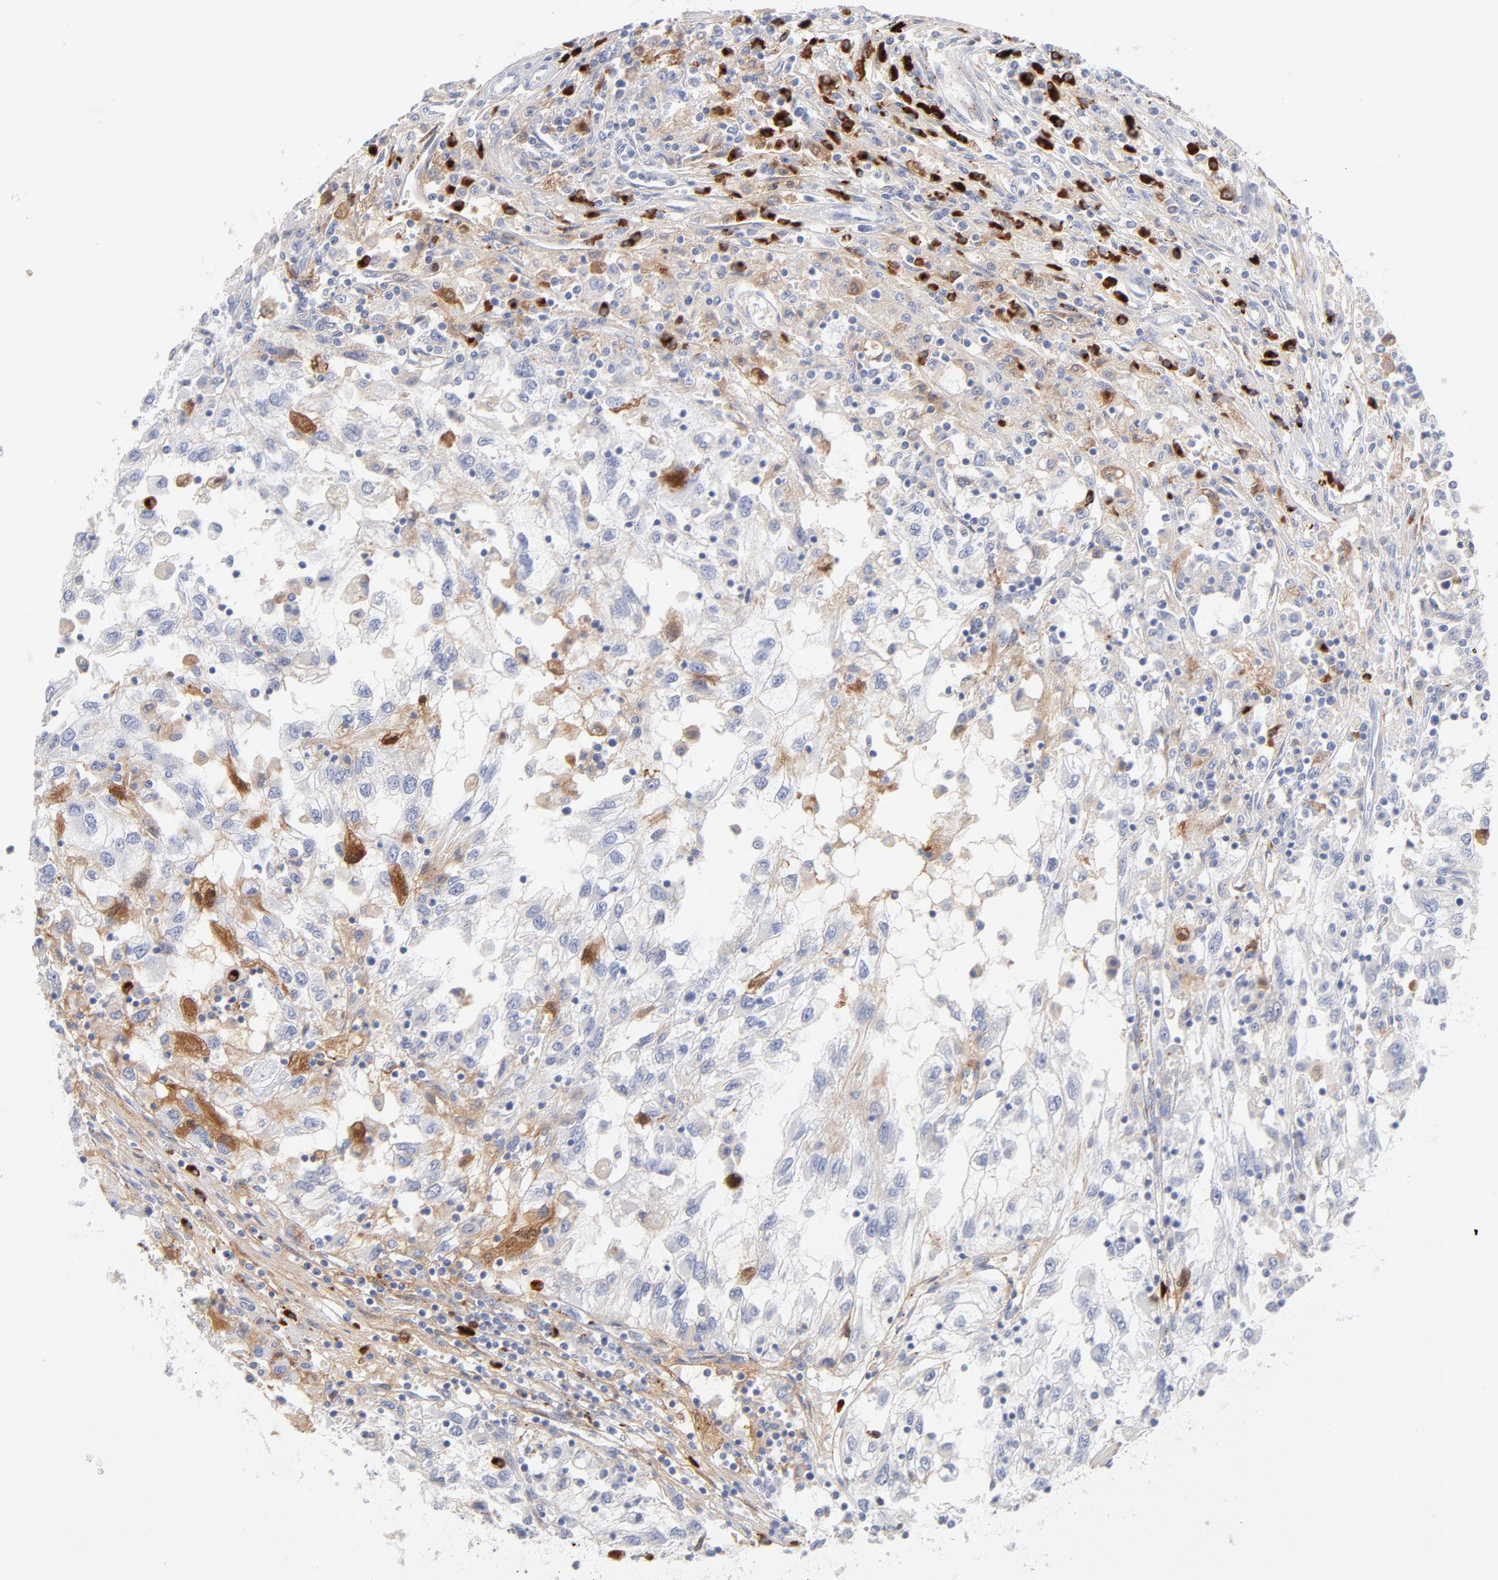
{"staining": {"intensity": "negative", "quantity": "none", "location": "none"}, "tissue": "renal cancer", "cell_type": "Tumor cells", "image_type": "cancer", "snomed": [{"axis": "morphology", "description": "Normal tissue, NOS"}, {"axis": "morphology", "description": "Adenocarcinoma, NOS"}, {"axis": "topography", "description": "Kidney"}], "caption": "A micrograph of human renal cancer (adenocarcinoma) is negative for staining in tumor cells.", "gene": "PLAT", "patient": {"sex": "male", "age": 71}}